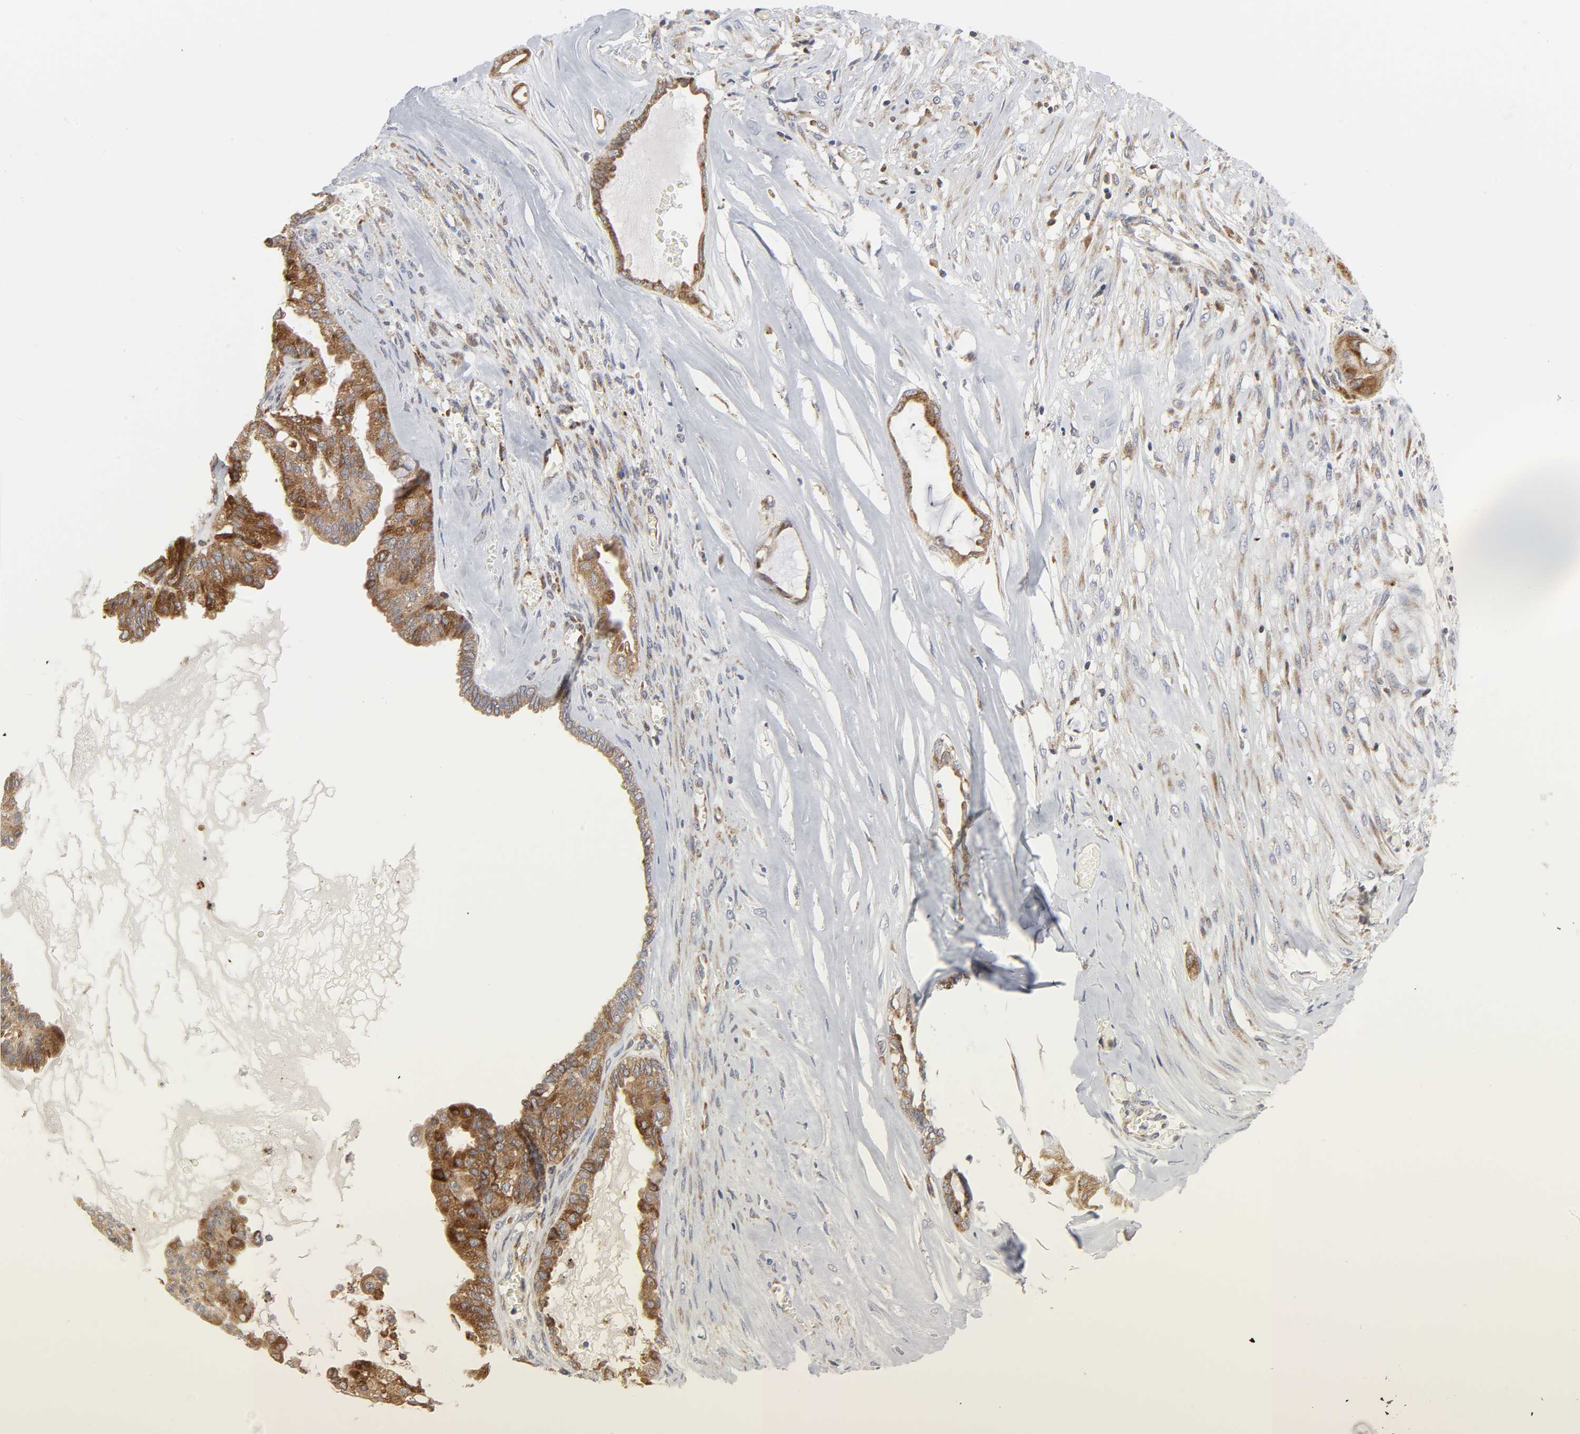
{"staining": {"intensity": "strong", "quantity": ">75%", "location": "cytoplasmic/membranous"}, "tissue": "ovarian cancer", "cell_type": "Tumor cells", "image_type": "cancer", "snomed": [{"axis": "morphology", "description": "Carcinoma, NOS"}, {"axis": "morphology", "description": "Carcinoma, endometroid"}, {"axis": "topography", "description": "Ovary"}], "caption": "There is high levels of strong cytoplasmic/membranous staining in tumor cells of ovarian carcinoma, as demonstrated by immunohistochemical staining (brown color).", "gene": "BAX", "patient": {"sex": "female", "age": 50}}